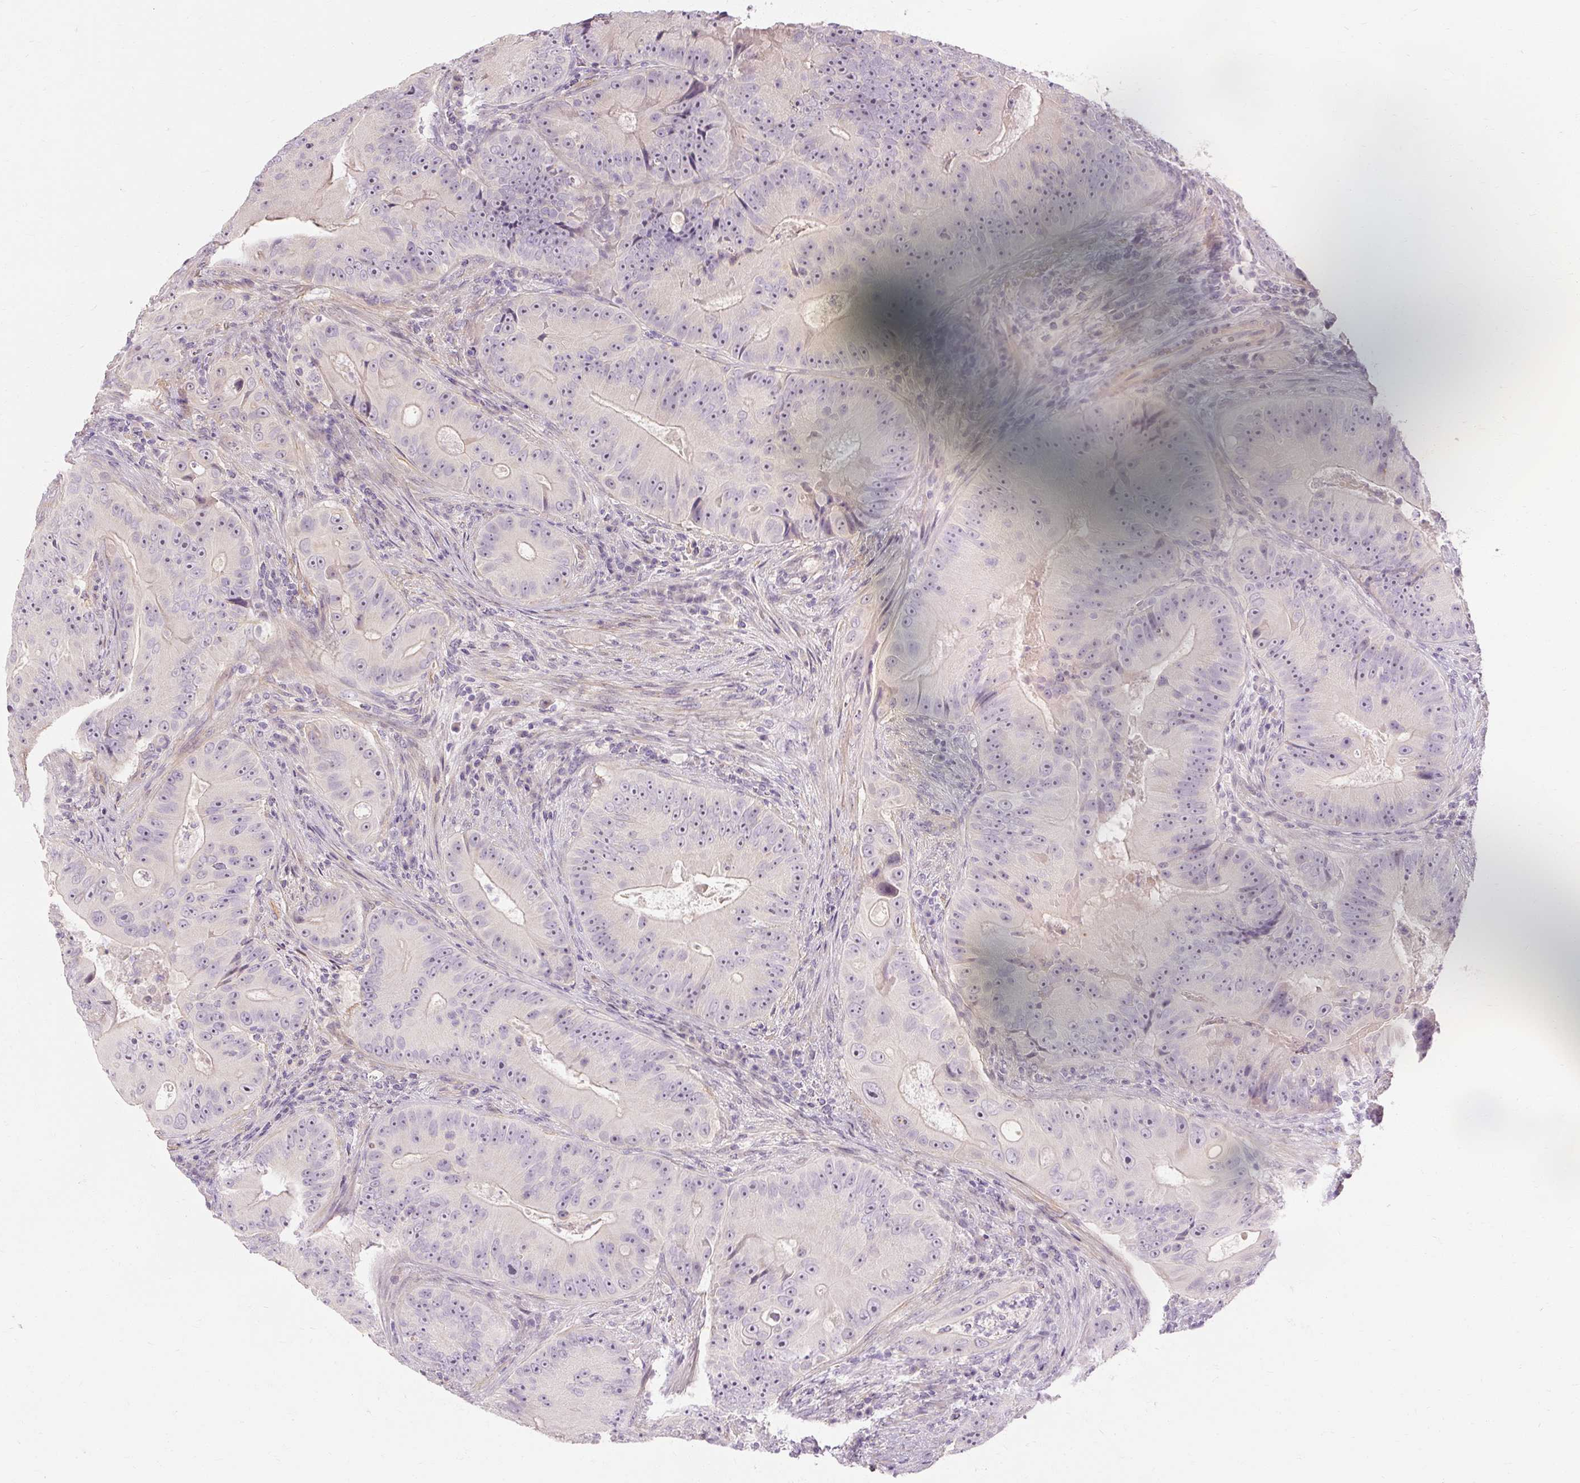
{"staining": {"intensity": "negative", "quantity": "none", "location": "none"}, "tissue": "colorectal cancer", "cell_type": "Tumor cells", "image_type": "cancer", "snomed": [{"axis": "morphology", "description": "Adenocarcinoma, NOS"}, {"axis": "topography", "description": "Colon"}], "caption": "Tumor cells are negative for brown protein staining in colorectal cancer (adenocarcinoma). The staining is performed using DAB (3,3'-diaminobenzidine) brown chromogen with nuclei counter-stained in using hematoxylin.", "gene": "CAPN3", "patient": {"sex": "female", "age": 86}}